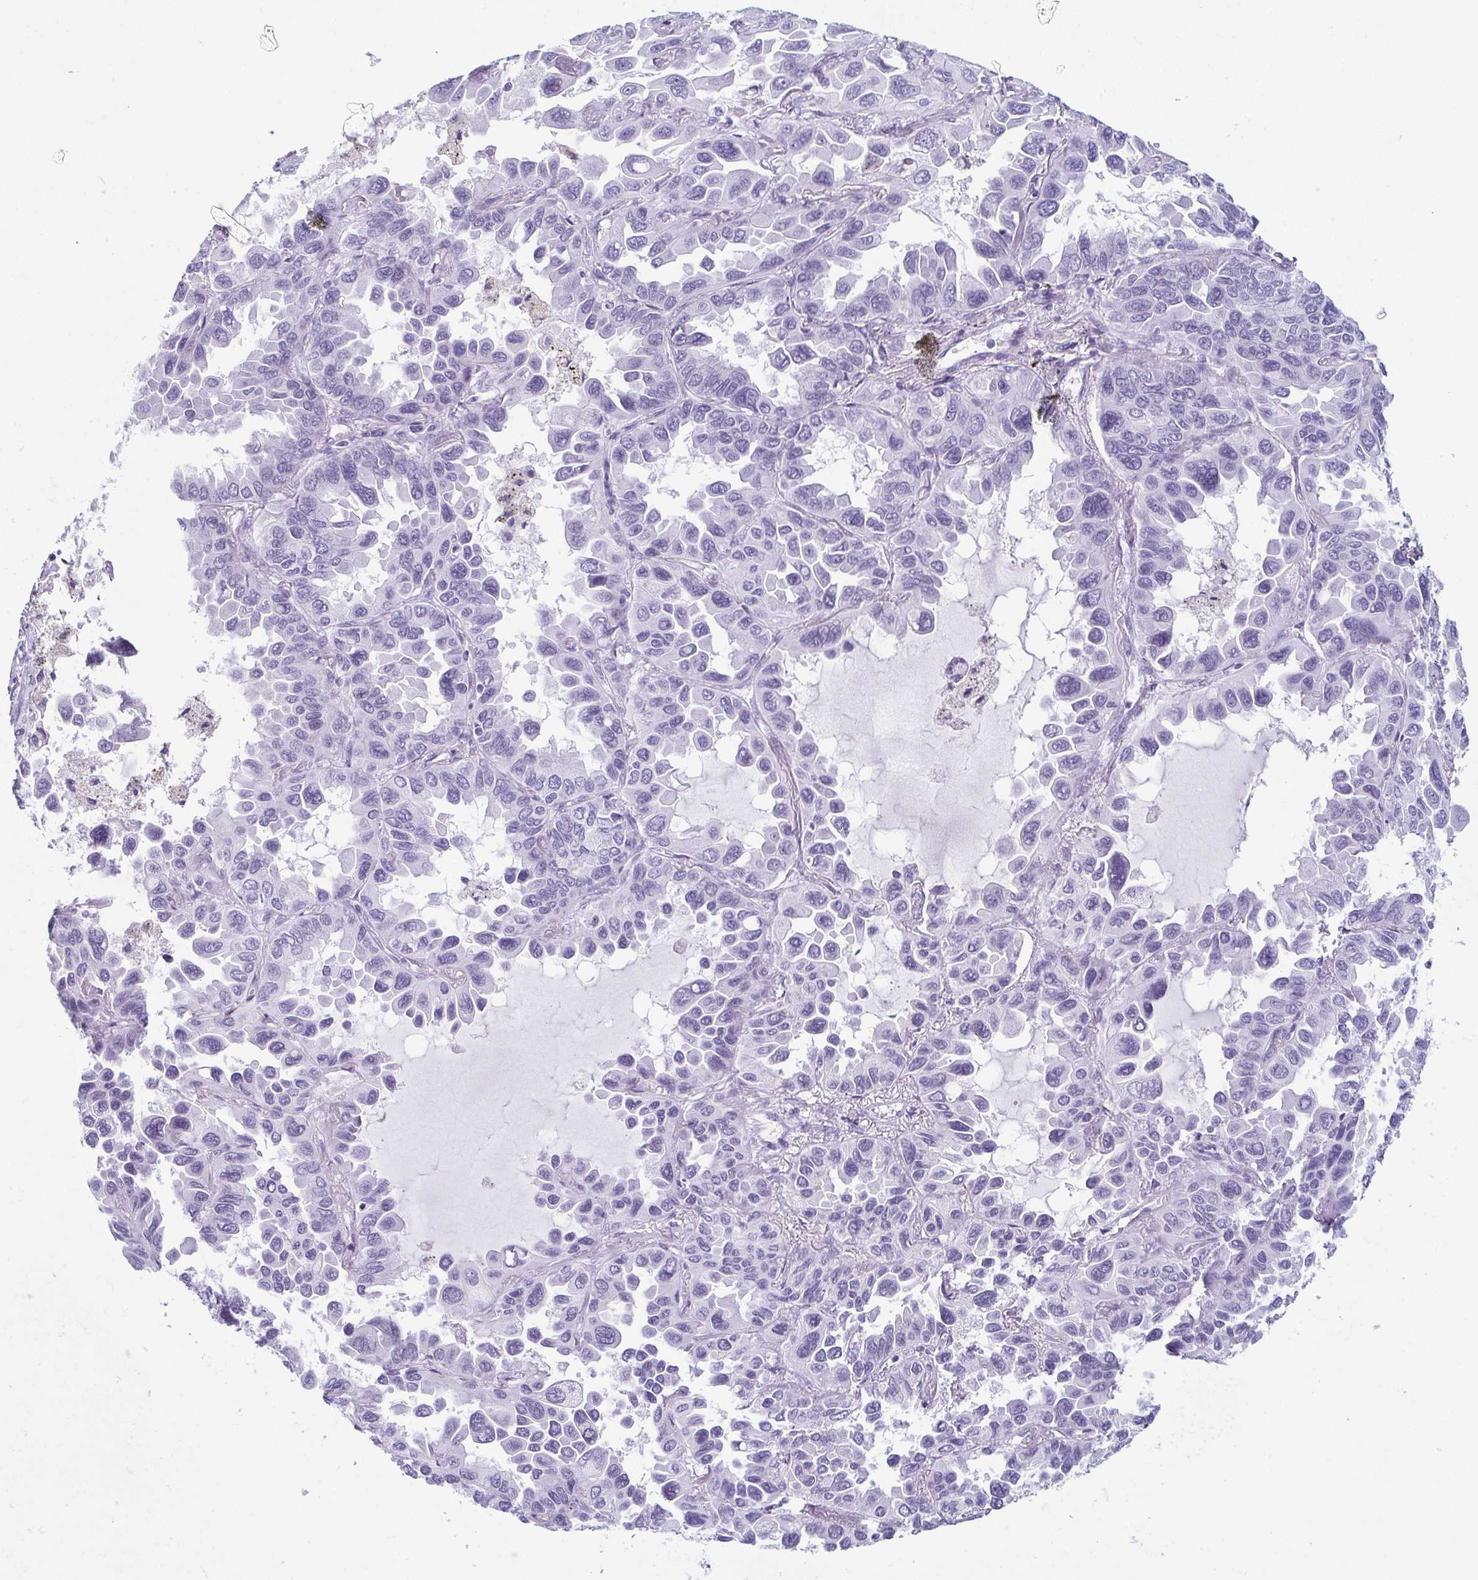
{"staining": {"intensity": "negative", "quantity": "none", "location": "none"}, "tissue": "lung cancer", "cell_type": "Tumor cells", "image_type": "cancer", "snomed": [{"axis": "morphology", "description": "Adenocarcinoma, NOS"}, {"axis": "topography", "description": "Lung"}], "caption": "High magnification brightfield microscopy of lung cancer stained with DAB (brown) and counterstained with hematoxylin (blue): tumor cells show no significant expression. Nuclei are stained in blue.", "gene": "ENKUR", "patient": {"sex": "male", "age": 64}}